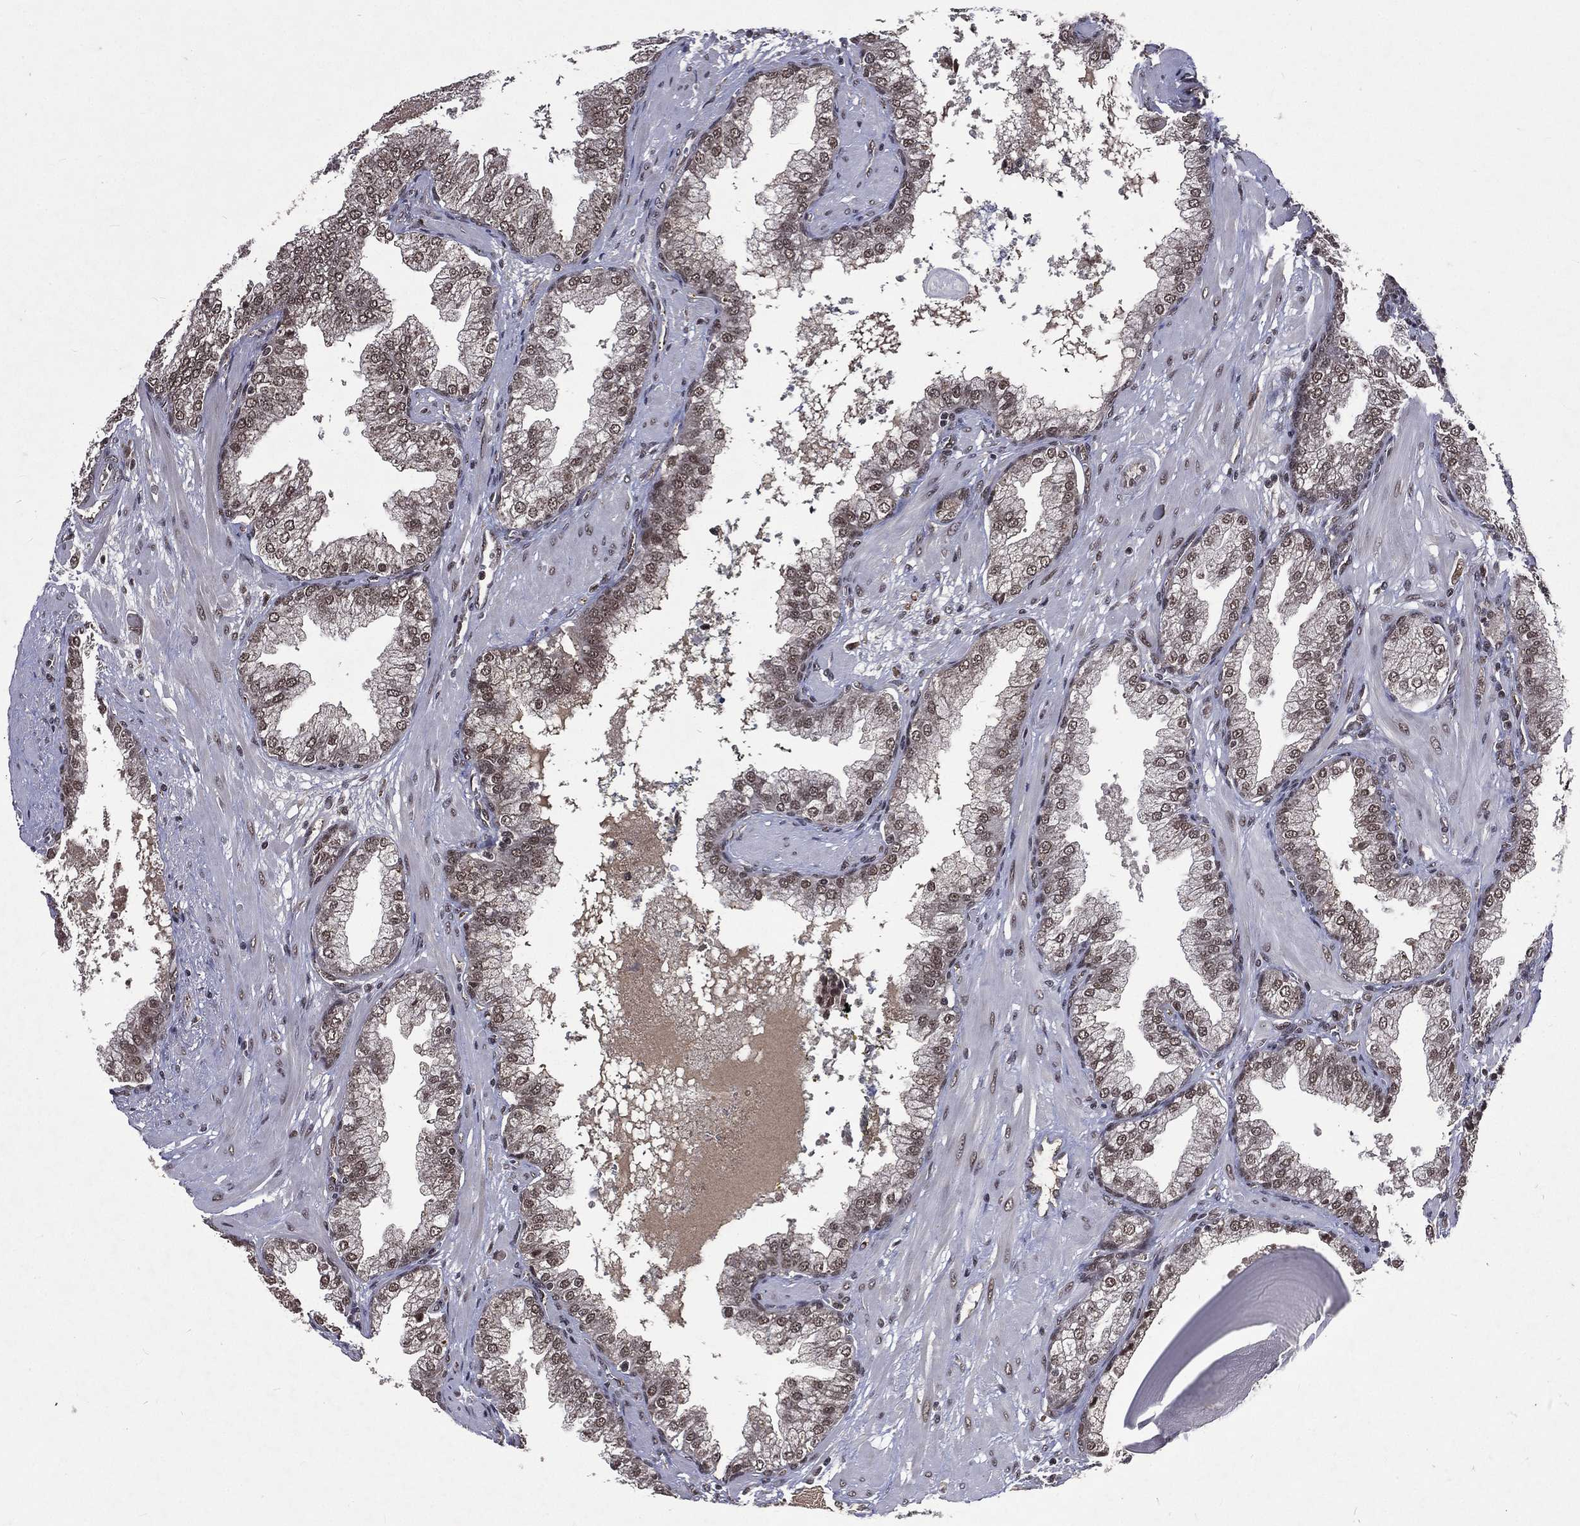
{"staining": {"intensity": "moderate", "quantity": "25%-75%", "location": "cytoplasmic/membranous,nuclear"}, "tissue": "prostate cancer", "cell_type": "Tumor cells", "image_type": "cancer", "snomed": [{"axis": "morphology", "description": "Adenocarcinoma, Low grade"}, {"axis": "topography", "description": "Prostate"}], "caption": "Immunohistochemical staining of low-grade adenocarcinoma (prostate) reveals medium levels of moderate cytoplasmic/membranous and nuclear positivity in approximately 25%-75% of tumor cells.", "gene": "DMAP1", "patient": {"sex": "male", "age": 62}}